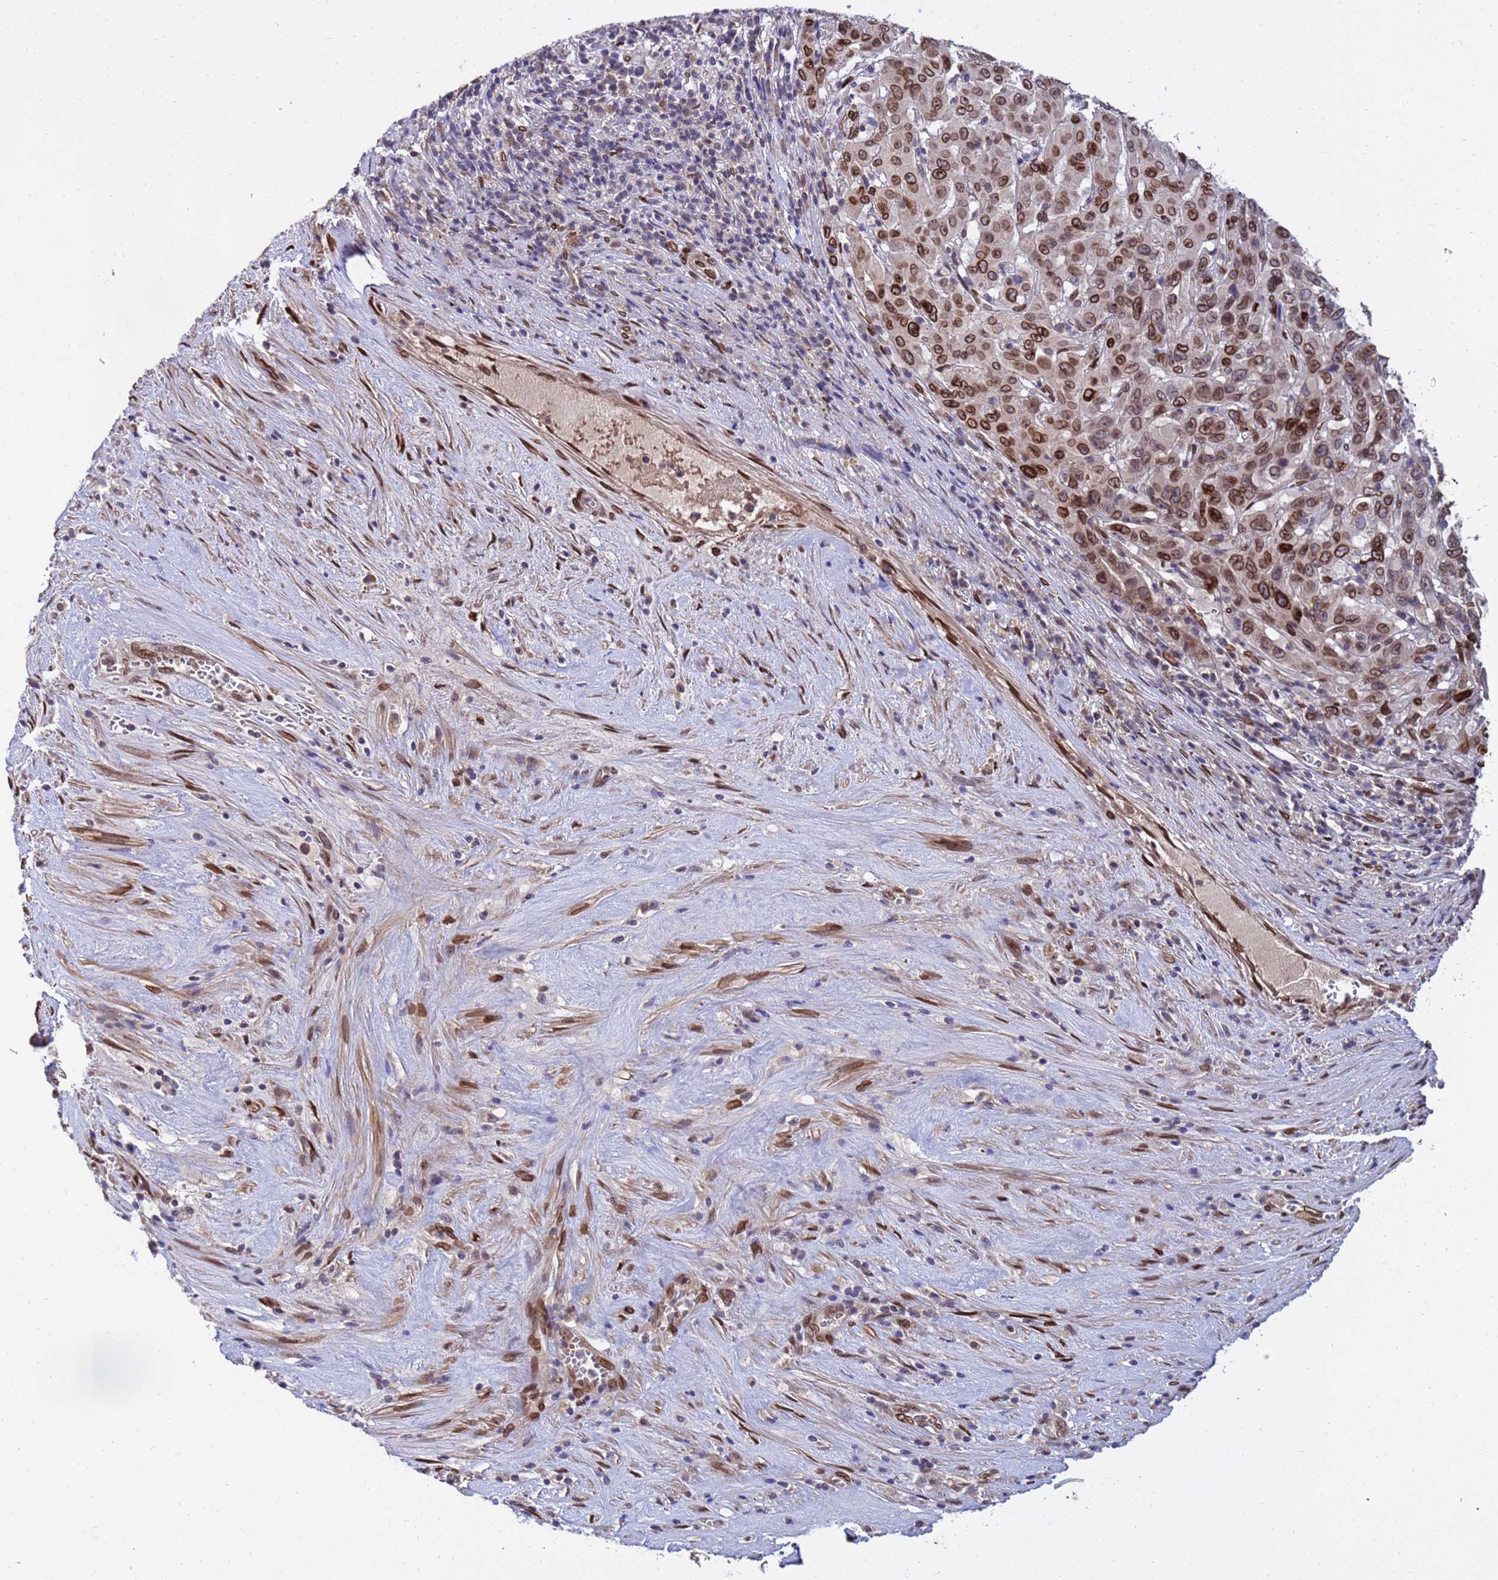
{"staining": {"intensity": "moderate", "quantity": ">75%", "location": "cytoplasmic/membranous,nuclear"}, "tissue": "pancreatic cancer", "cell_type": "Tumor cells", "image_type": "cancer", "snomed": [{"axis": "morphology", "description": "Adenocarcinoma, NOS"}, {"axis": "topography", "description": "Pancreas"}], "caption": "Human pancreatic adenocarcinoma stained with a protein marker displays moderate staining in tumor cells.", "gene": "GPR135", "patient": {"sex": "male", "age": 63}}